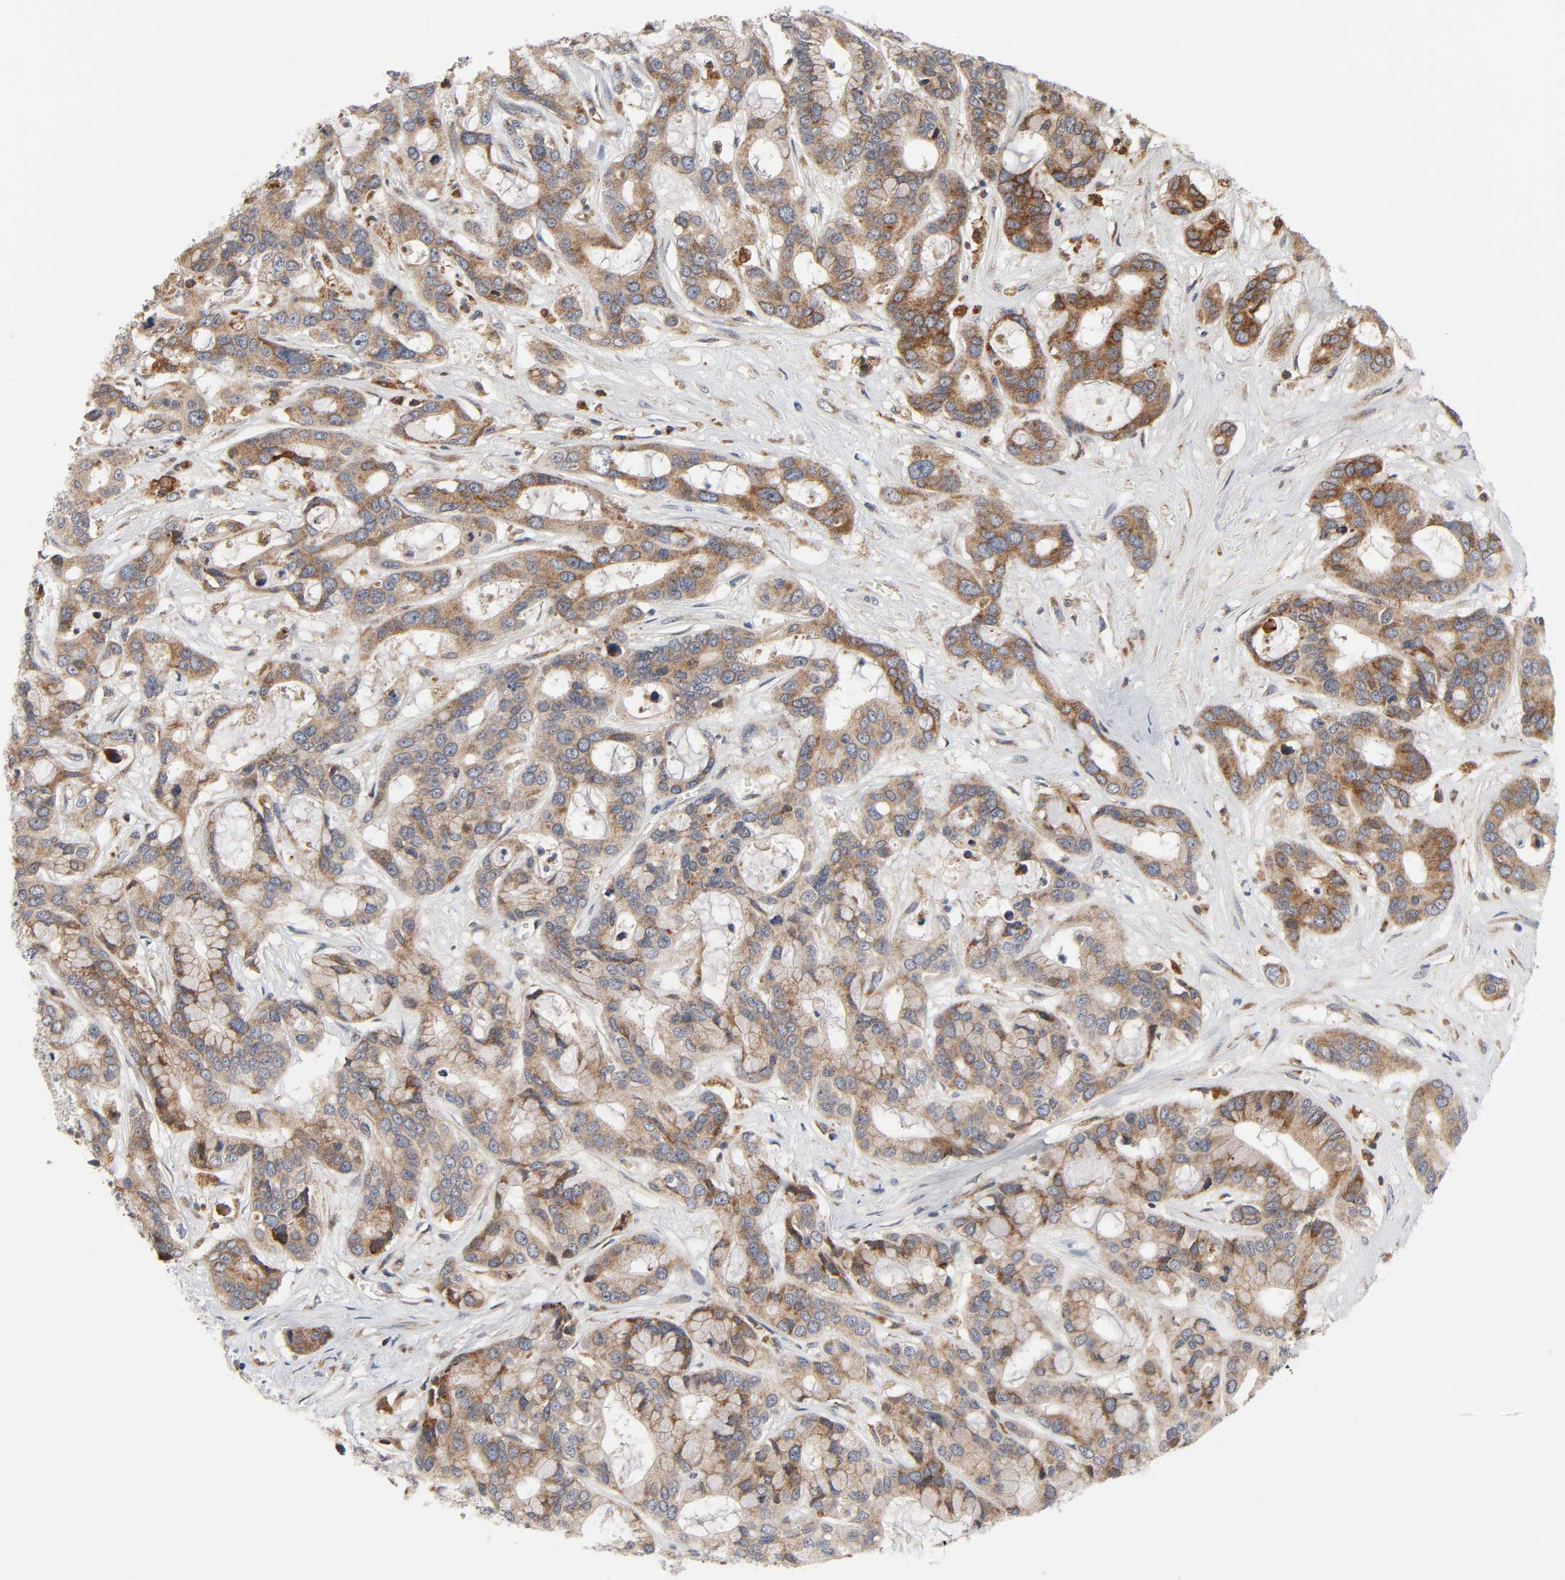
{"staining": {"intensity": "moderate", "quantity": ">75%", "location": "cytoplasmic/membranous"}, "tissue": "liver cancer", "cell_type": "Tumor cells", "image_type": "cancer", "snomed": [{"axis": "morphology", "description": "Cholangiocarcinoma"}, {"axis": "topography", "description": "Liver"}], "caption": "Brown immunohistochemical staining in liver cancer (cholangiocarcinoma) demonstrates moderate cytoplasmic/membranous staining in approximately >75% of tumor cells.", "gene": "BAX", "patient": {"sex": "female", "age": 65}}